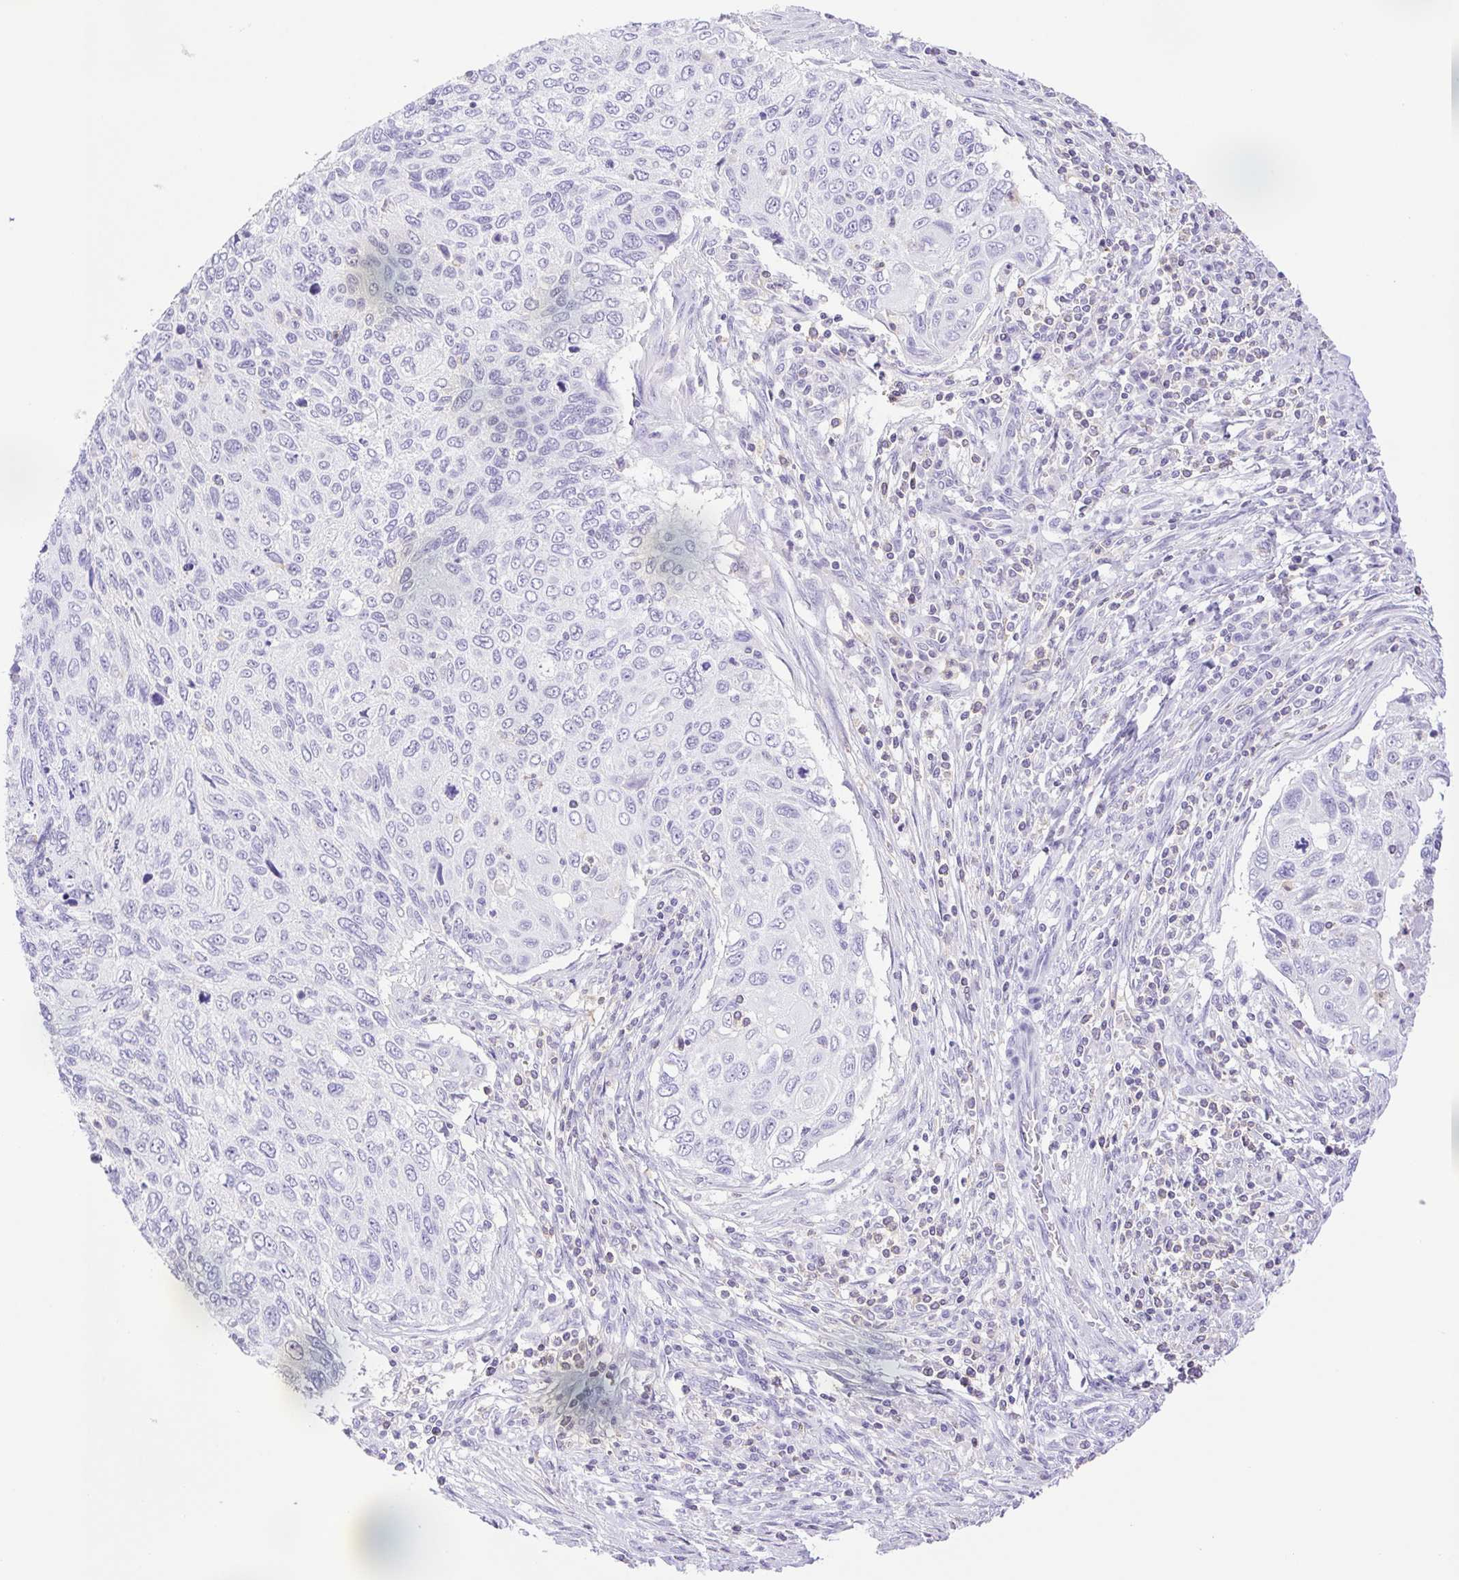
{"staining": {"intensity": "negative", "quantity": "none", "location": "none"}, "tissue": "cervical cancer", "cell_type": "Tumor cells", "image_type": "cancer", "snomed": [{"axis": "morphology", "description": "Squamous cell carcinoma, NOS"}, {"axis": "topography", "description": "Cervix"}], "caption": "Human squamous cell carcinoma (cervical) stained for a protein using immunohistochemistry exhibits no expression in tumor cells.", "gene": "SYNPR", "patient": {"sex": "female", "age": 70}}